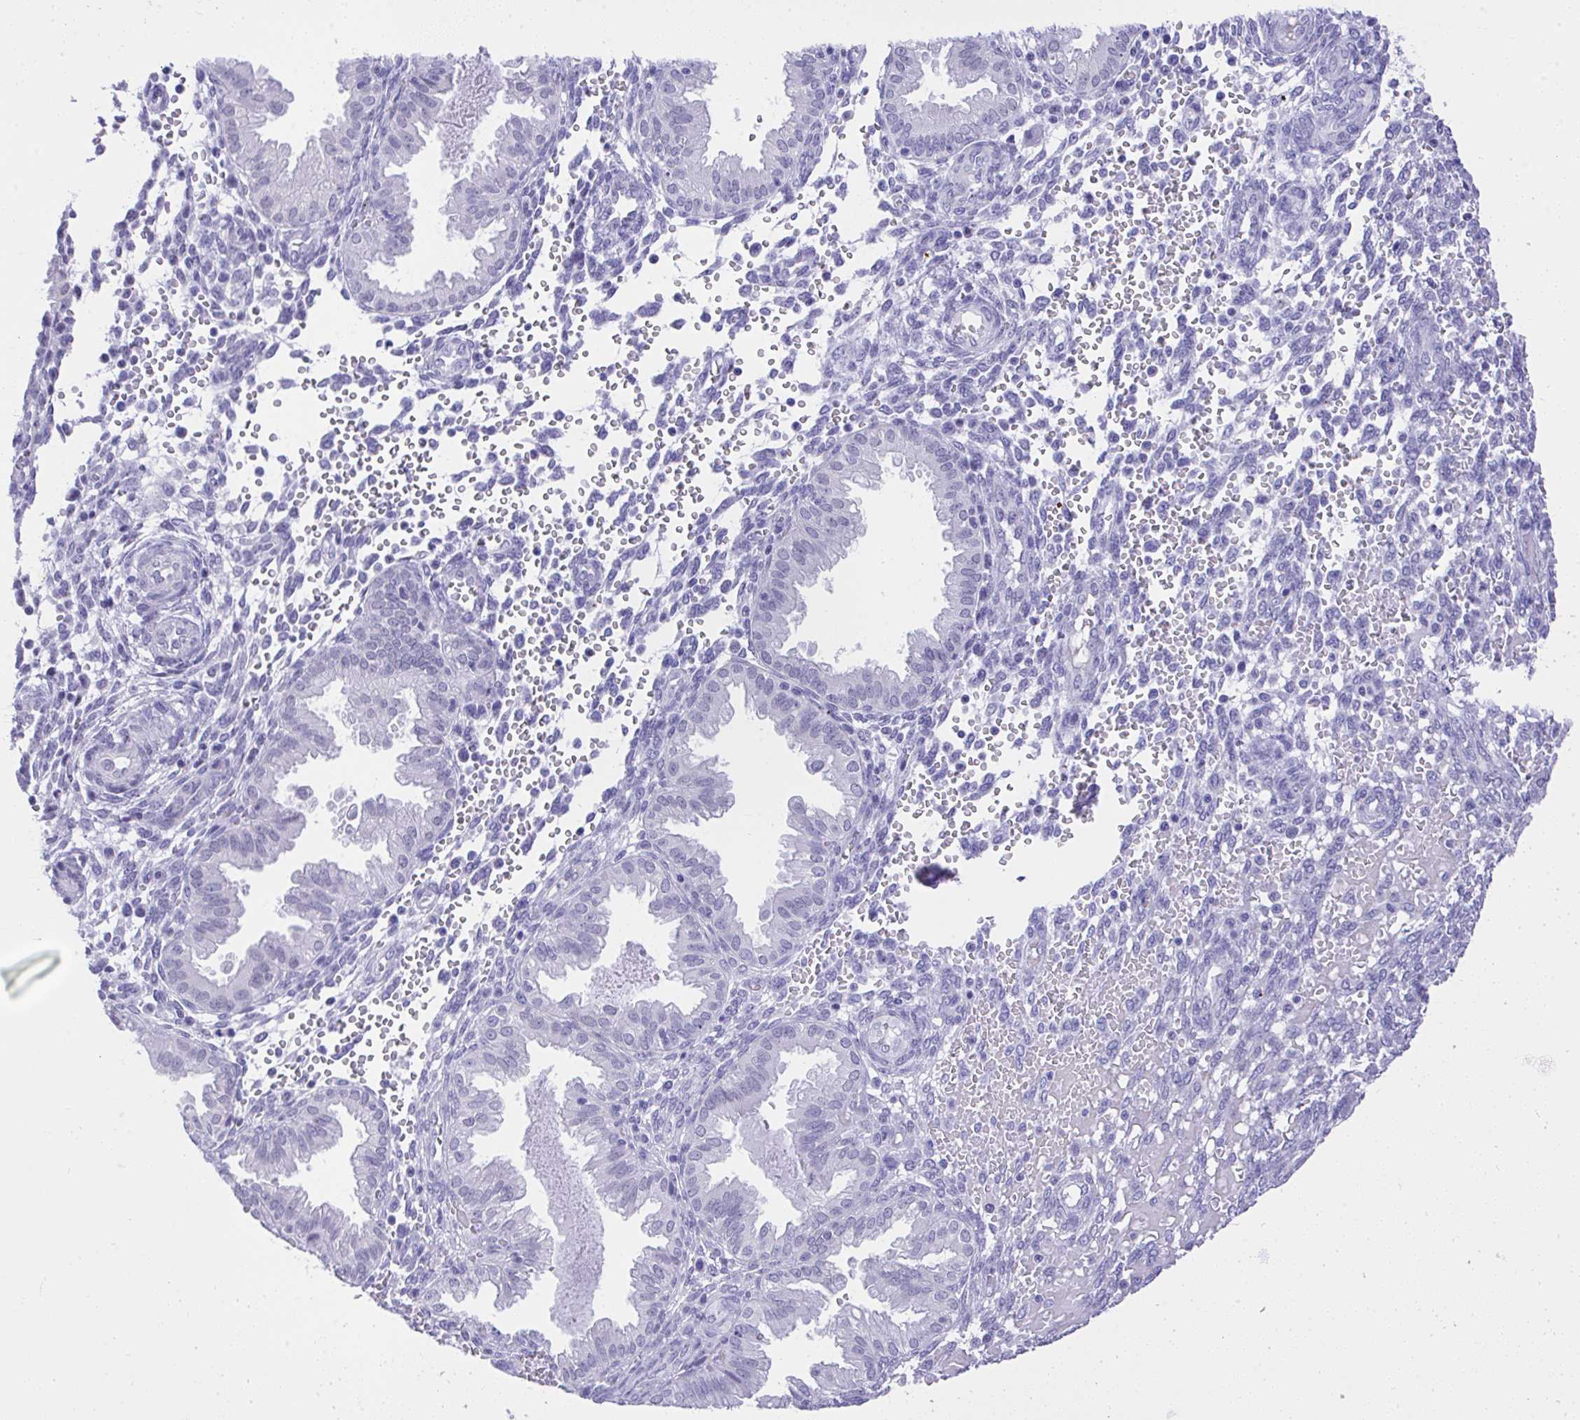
{"staining": {"intensity": "negative", "quantity": "none", "location": "none"}, "tissue": "endometrium", "cell_type": "Cells in endometrial stroma", "image_type": "normal", "snomed": [{"axis": "morphology", "description": "Normal tissue, NOS"}, {"axis": "topography", "description": "Endometrium"}], "caption": "Immunohistochemistry (IHC) photomicrograph of normal endometrium: human endometrium stained with DAB displays no significant protein expression in cells in endometrial stroma.", "gene": "MS4A12", "patient": {"sex": "female", "age": 33}}